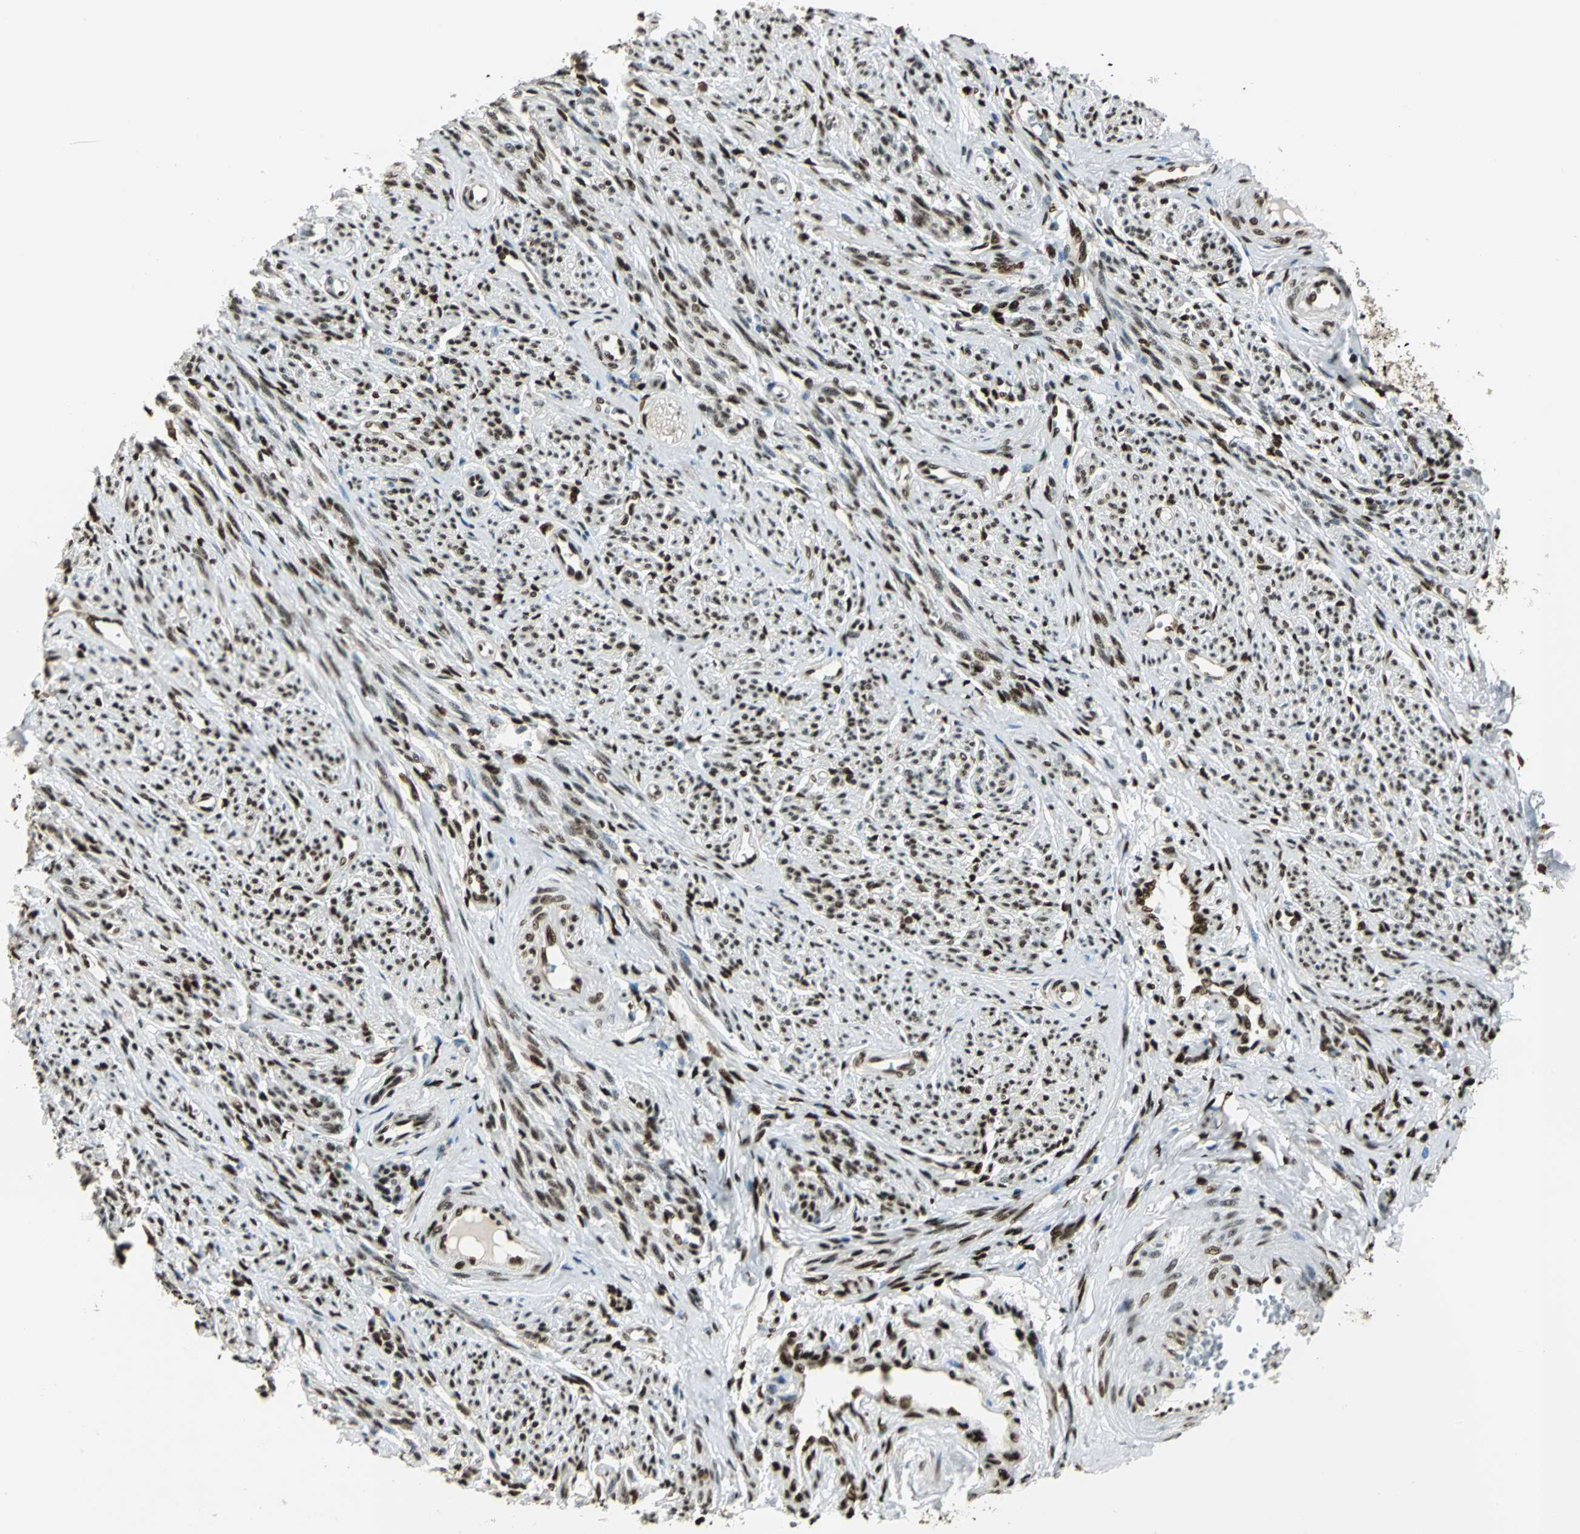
{"staining": {"intensity": "strong", "quantity": ">75%", "location": "nuclear"}, "tissue": "smooth muscle", "cell_type": "Smooth muscle cells", "image_type": "normal", "snomed": [{"axis": "morphology", "description": "Normal tissue, NOS"}, {"axis": "topography", "description": "Smooth muscle"}], "caption": "Smooth muscle cells display high levels of strong nuclear expression in about >75% of cells in benign human smooth muscle.", "gene": "NFIA", "patient": {"sex": "female", "age": 65}}